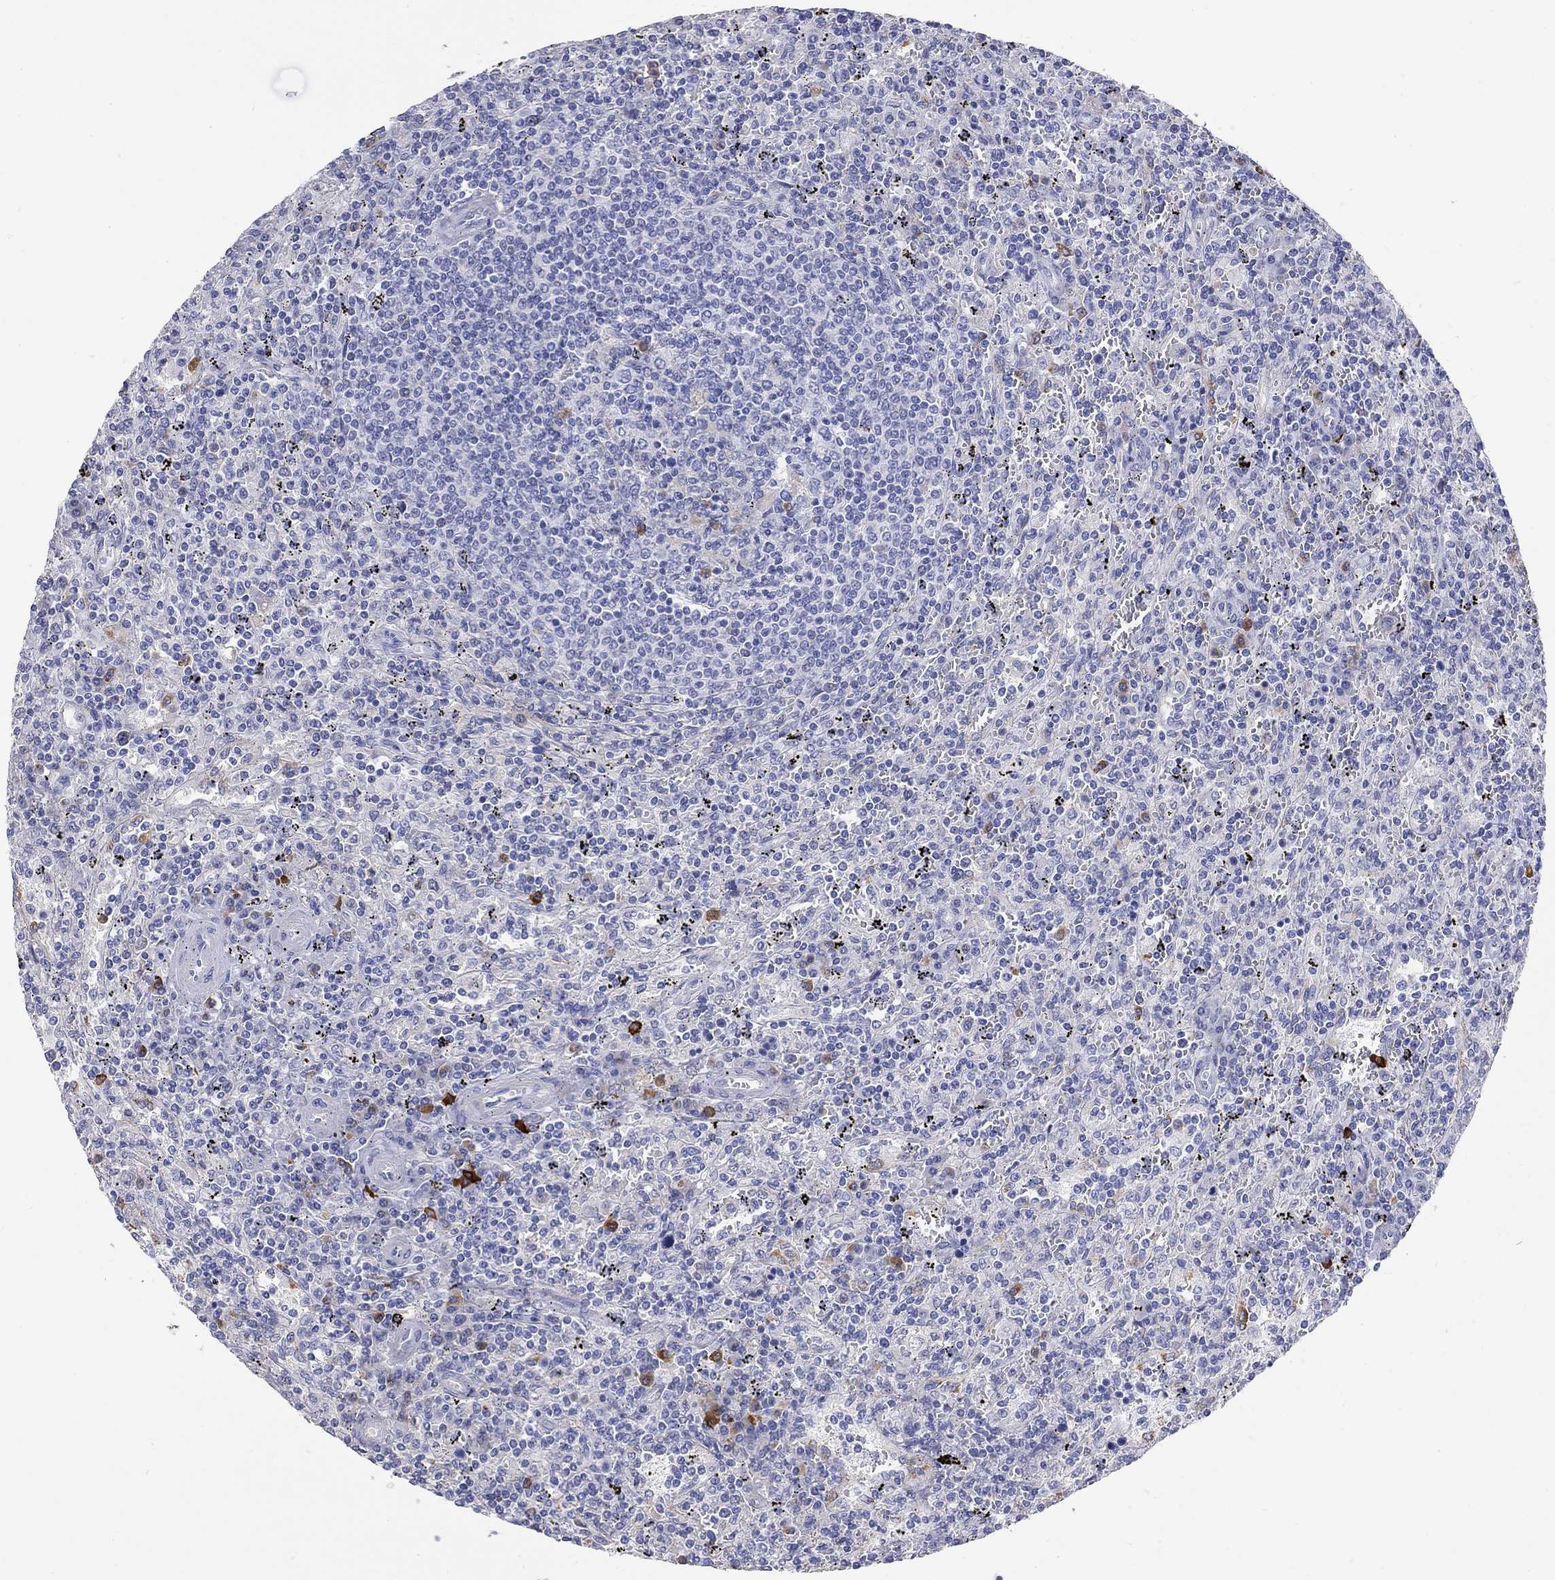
{"staining": {"intensity": "negative", "quantity": "none", "location": "none"}, "tissue": "lymphoma", "cell_type": "Tumor cells", "image_type": "cancer", "snomed": [{"axis": "morphology", "description": "Malignant lymphoma, non-Hodgkin's type, Low grade"}, {"axis": "topography", "description": "Spleen"}], "caption": "Human malignant lymphoma, non-Hodgkin's type (low-grade) stained for a protein using immunohistochemistry reveals no expression in tumor cells.", "gene": "PHOX2B", "patient": {"sex": "male", "age": 62}}